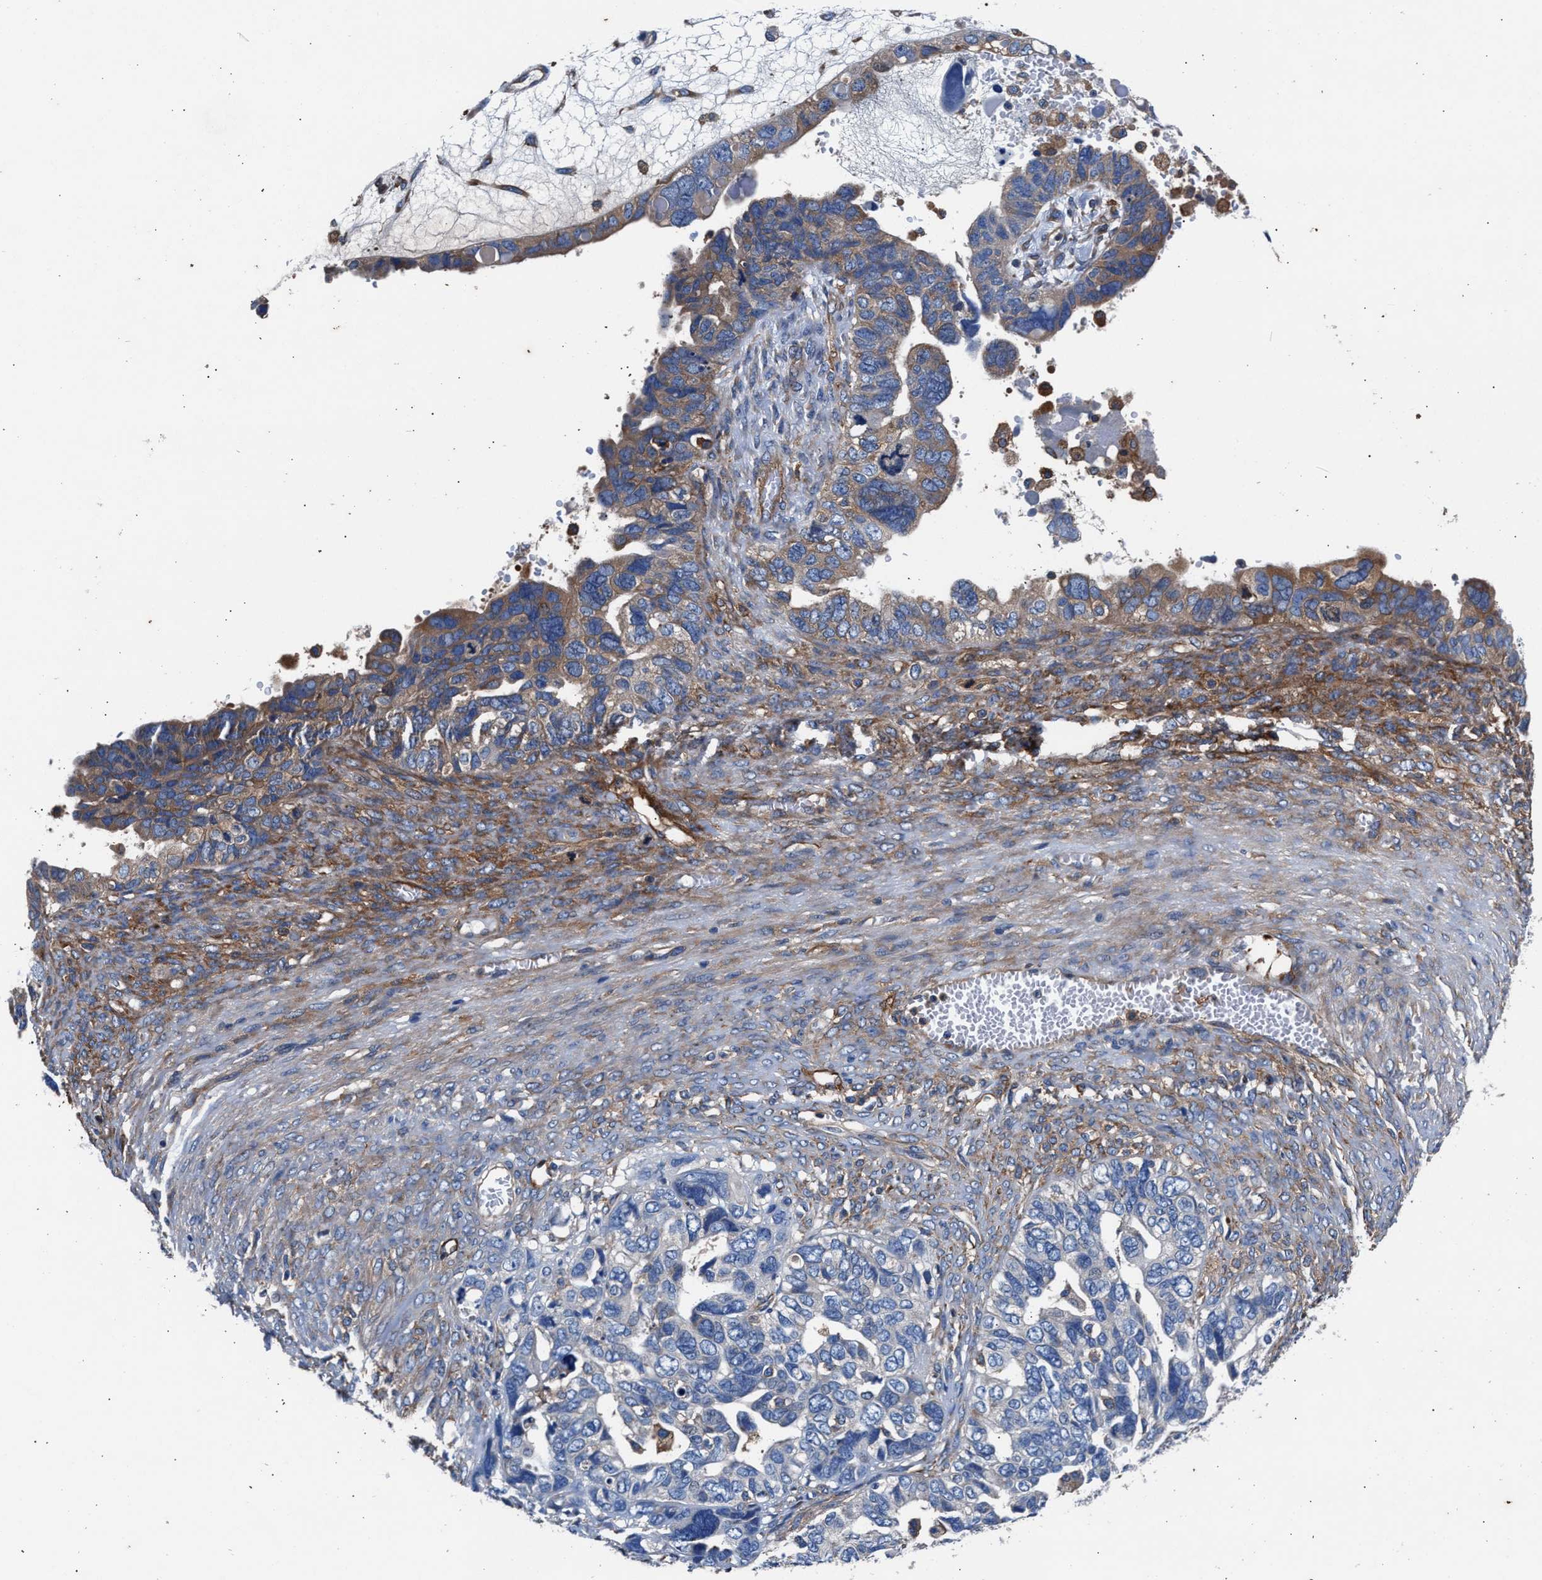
{"staining": {"intensity": "moderate", "quantity": "<25%", "location": "cytoplasmic/membranous"}, "tissue": "ovarian cancer", "cell_type": "Tumor cells", "image_type": "cancer", "snomed": [{"axis": "morphology", "description": "Cystadenocarcinoma, serous, NOS"}, {"axis": "topography", "description": "Ovary"}], "caption": "This is an image of immunohistochemistry staining of ovarian cancer (serous cystadenocarcinoma), which shows moderate staining in the cytoplasmic/membranous of tumor cells.", "gene": "SH3GL1", "patient": {"sex": "female", "age": 79}}